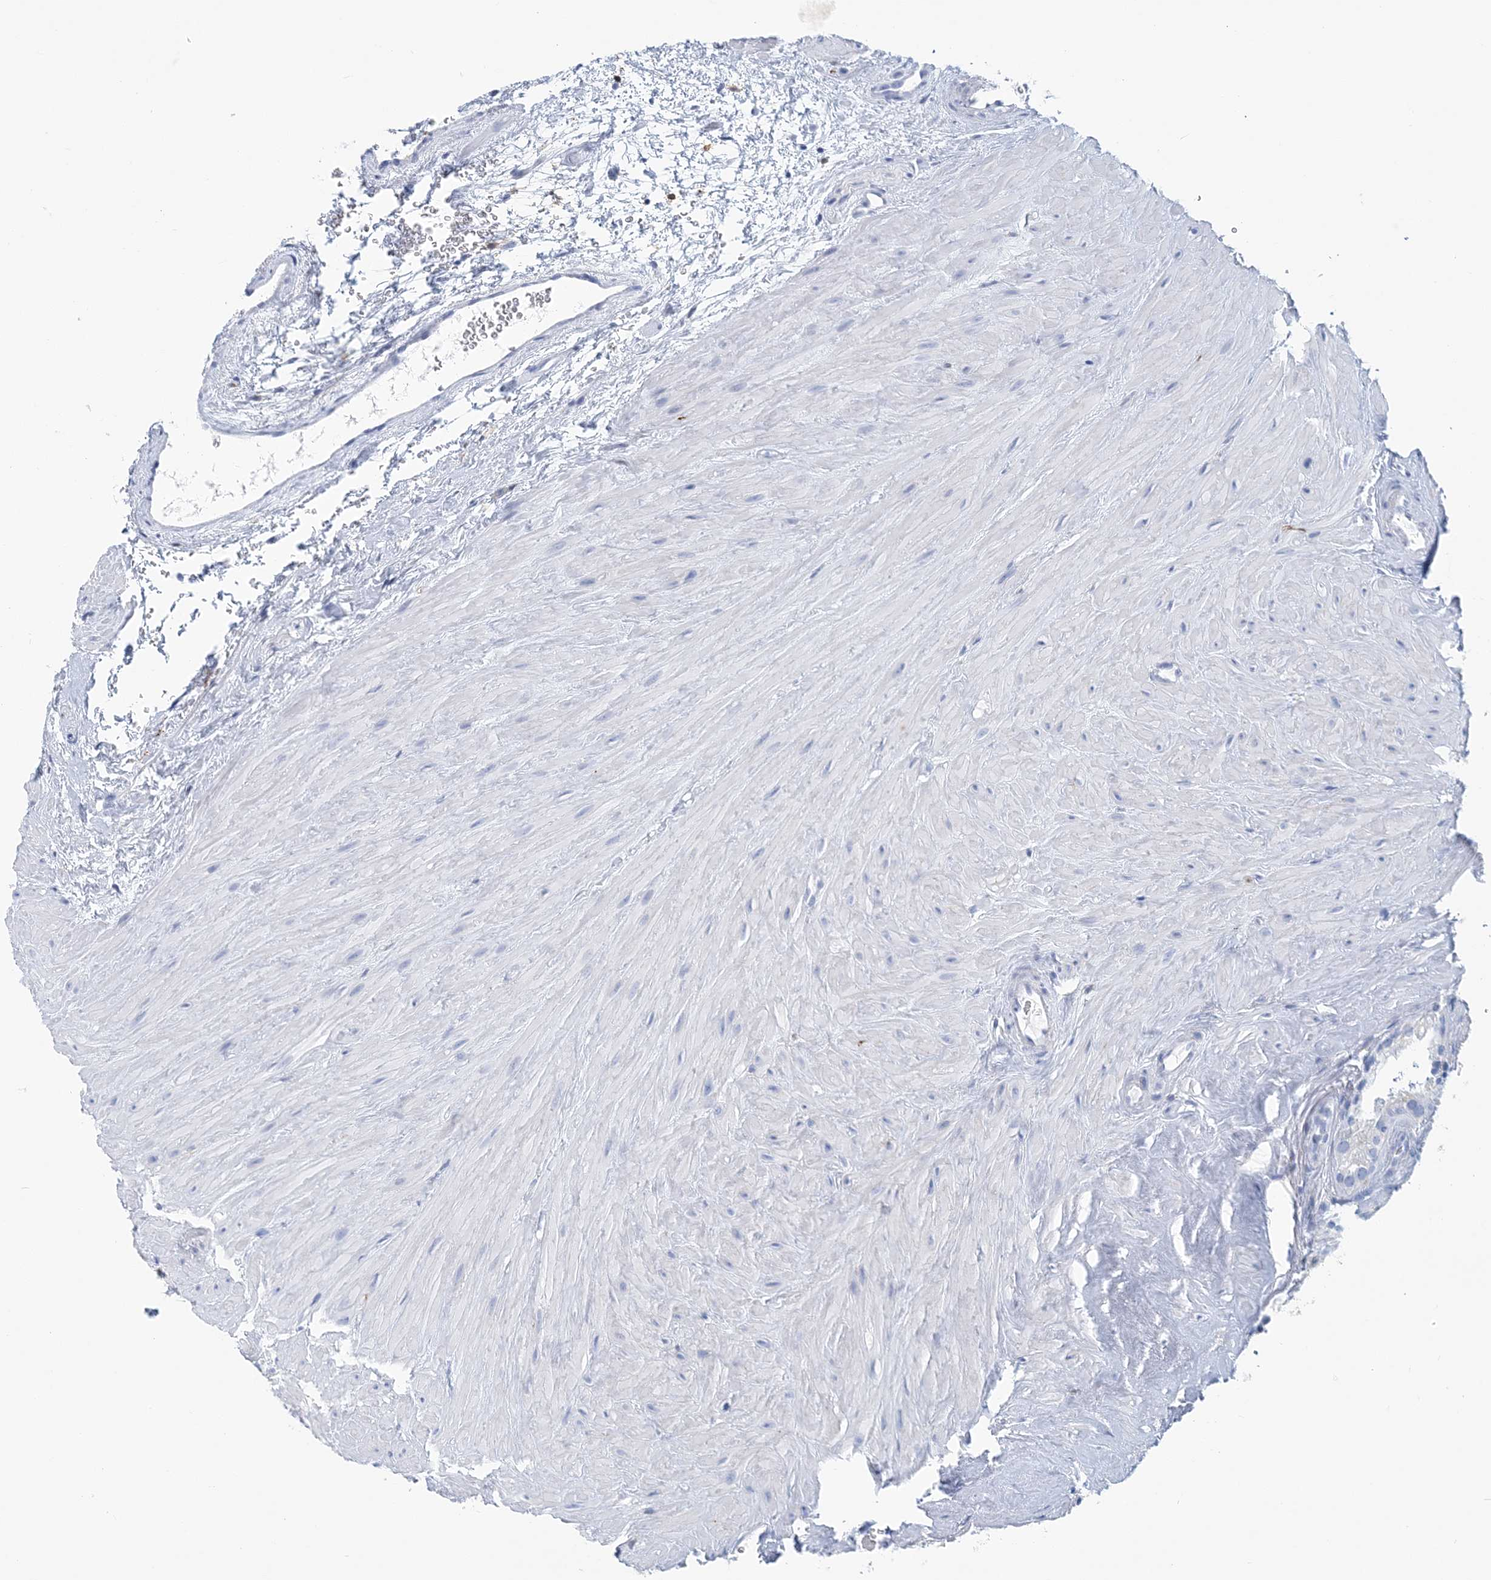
{"staining": {"intensity": "negative", "quantity": "none", "location": "none"}, "tissue": "seminal vesicle", "cell_type": "Glandular cells", "image_type": "normal", "snomed": [{"axis": "morphology", "description": "Normal tissue, NOS"}, {"axis": "topography", "description": "Prostate"}, {"axis": "topography", "description": "Seminal veicle"}], "caption": "Immunohistochemistry (IHC) micrograph of normal seminal vesicle: human seminal vesicle stained with DAB demonstrates no significant protein expression in glandular cells. Brightfield microscopy of immunohistochemistry (IHC) stained with DAB (brown) and hematoxylin (blue), captured at high magnification.", "gene": "NKX6", "patient": {"sex": "male", "age": 59}}